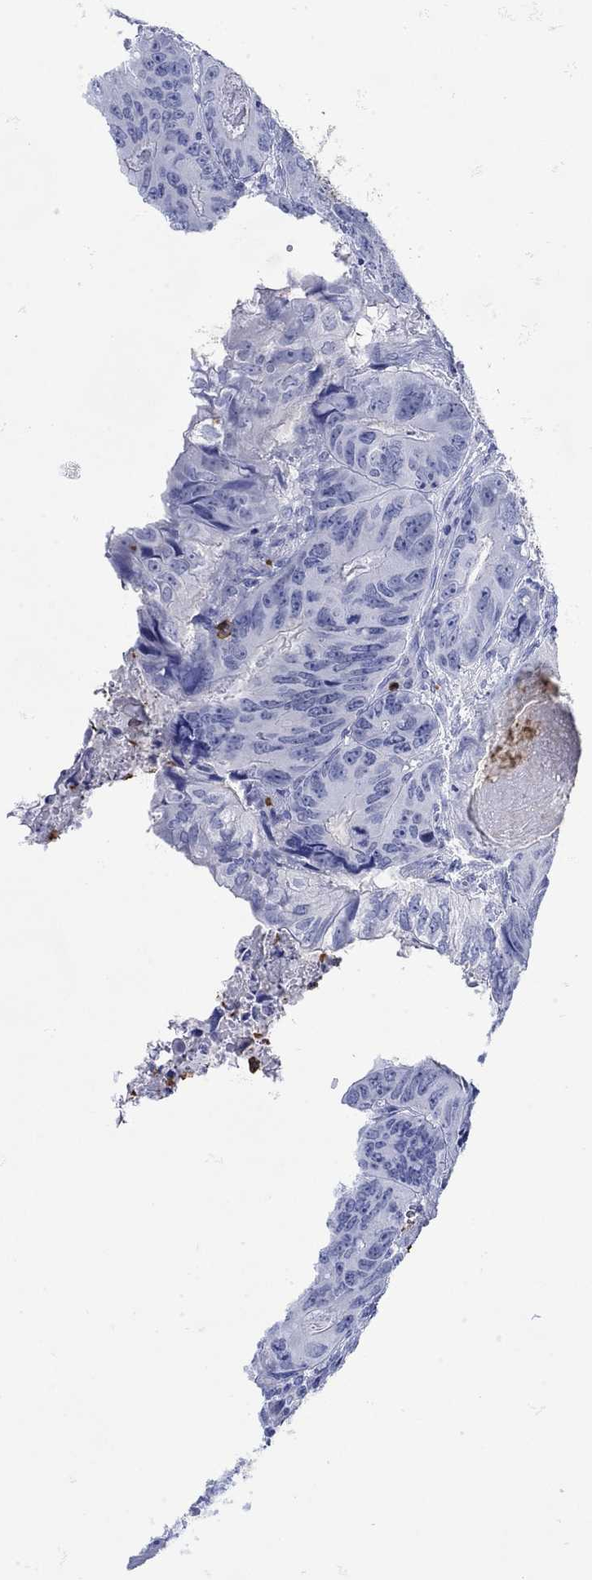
{"staining": {"intensity": "negative", "quantity": "none", "location": "none"}, "tissue": "colorectal cancer", "cell_type": "Tumor cells", "image_type": "cancer", "snomed": [{"axis": "morphology", "description": "Adenocarcinoma, NOS"}, {"axis": "topography", "description": "Colon"}], "caption": "The micrograph reveals no staining of tumor cells in colorectal cancer (adenocarcinoma).", "gene": "LINGO3", "patient": {"sex": "male", "age": 79}}